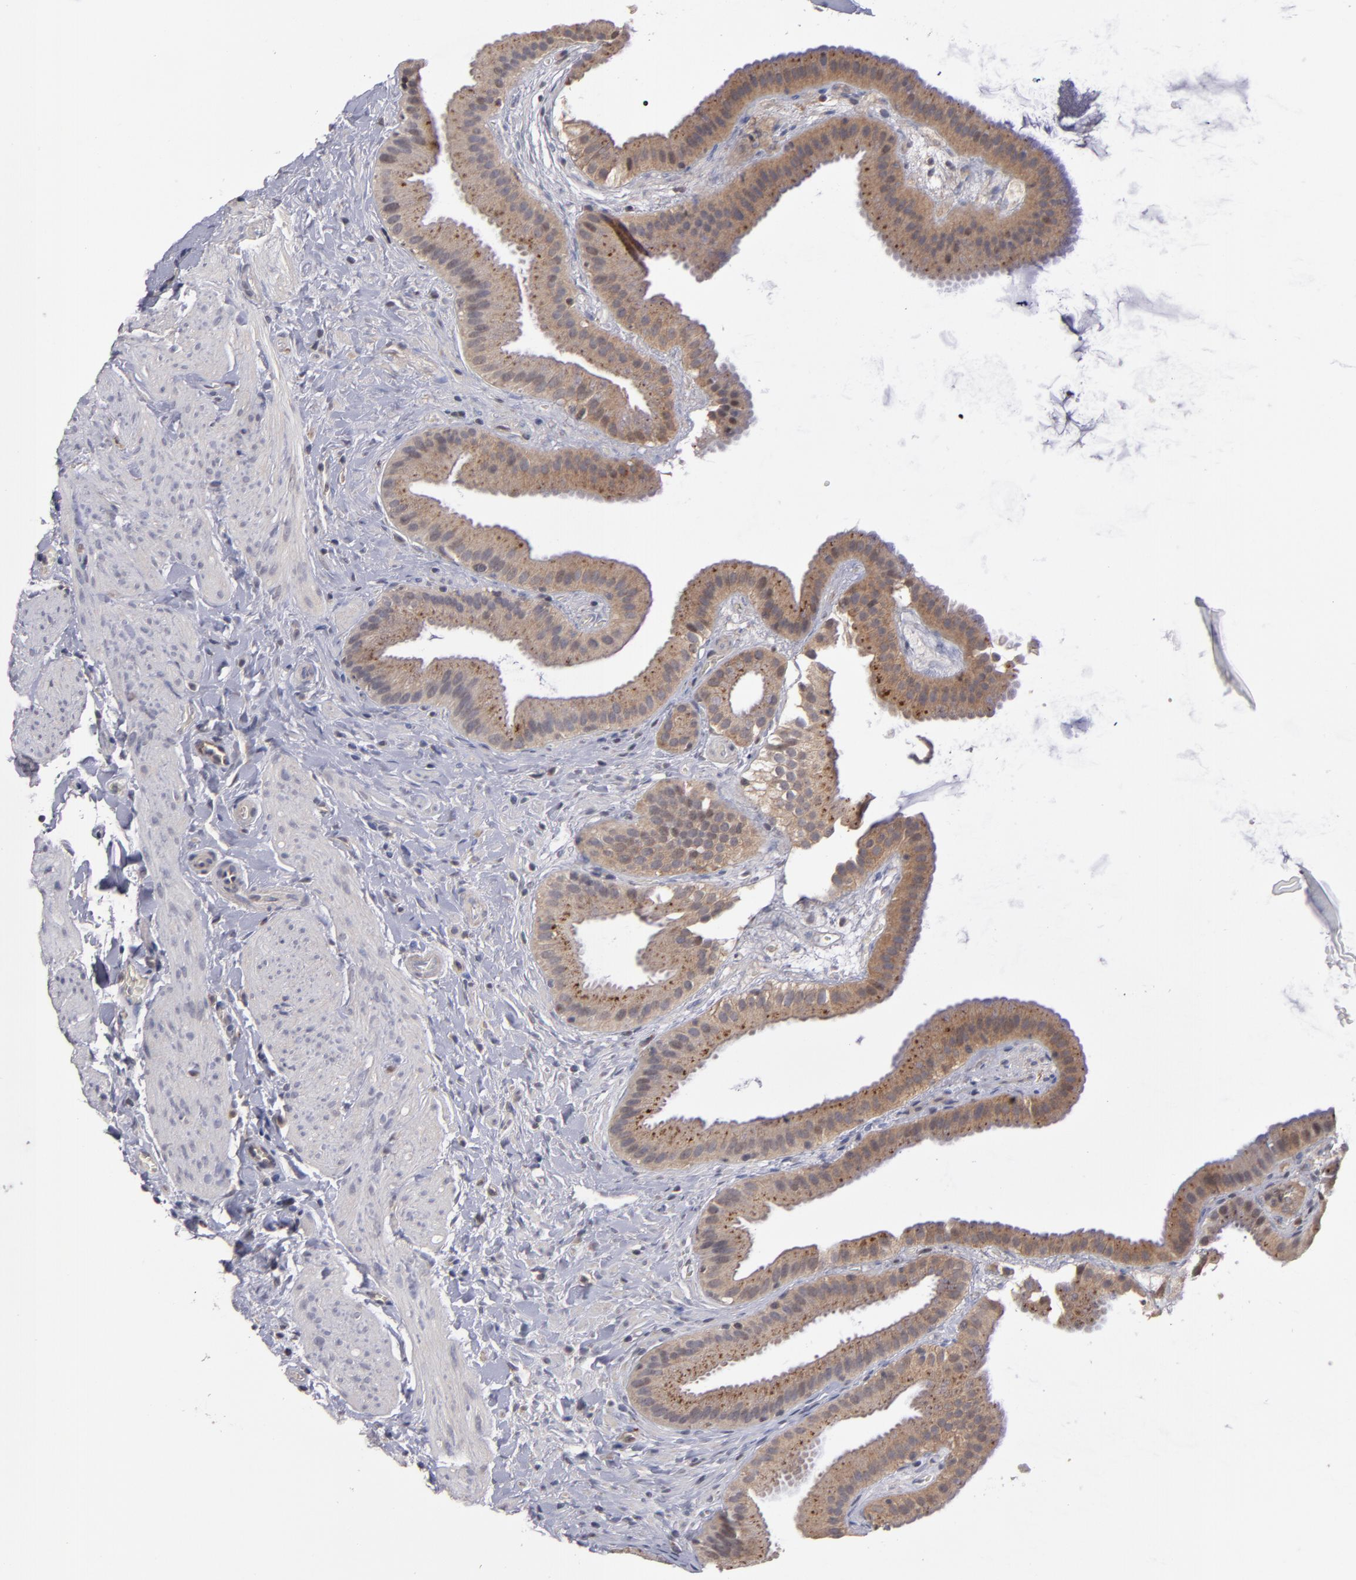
{"staining": {"intensity": "strong", "quantity": ">75%", "location": "cytoplasmic/membranous"}, "tissue": "gallbladder", "cell_type": "Glandular cells", "image_type": "normal", "snomed": [{"axis": "morphology", "description": "Normal tissue, NOS"}, {"axis": "topography", "description": "Gallbladder"}], "caption": "Immunohistochemistry (IHC) (DAB (3,3'-diaminobenzidine)) staining of normal human gallbladder displays strong cytoplasmic/membranous protein expression in approximately >75% of glandular cells.", "gene": "CTSO", "patient": {"sex": "female", "age": 63}}